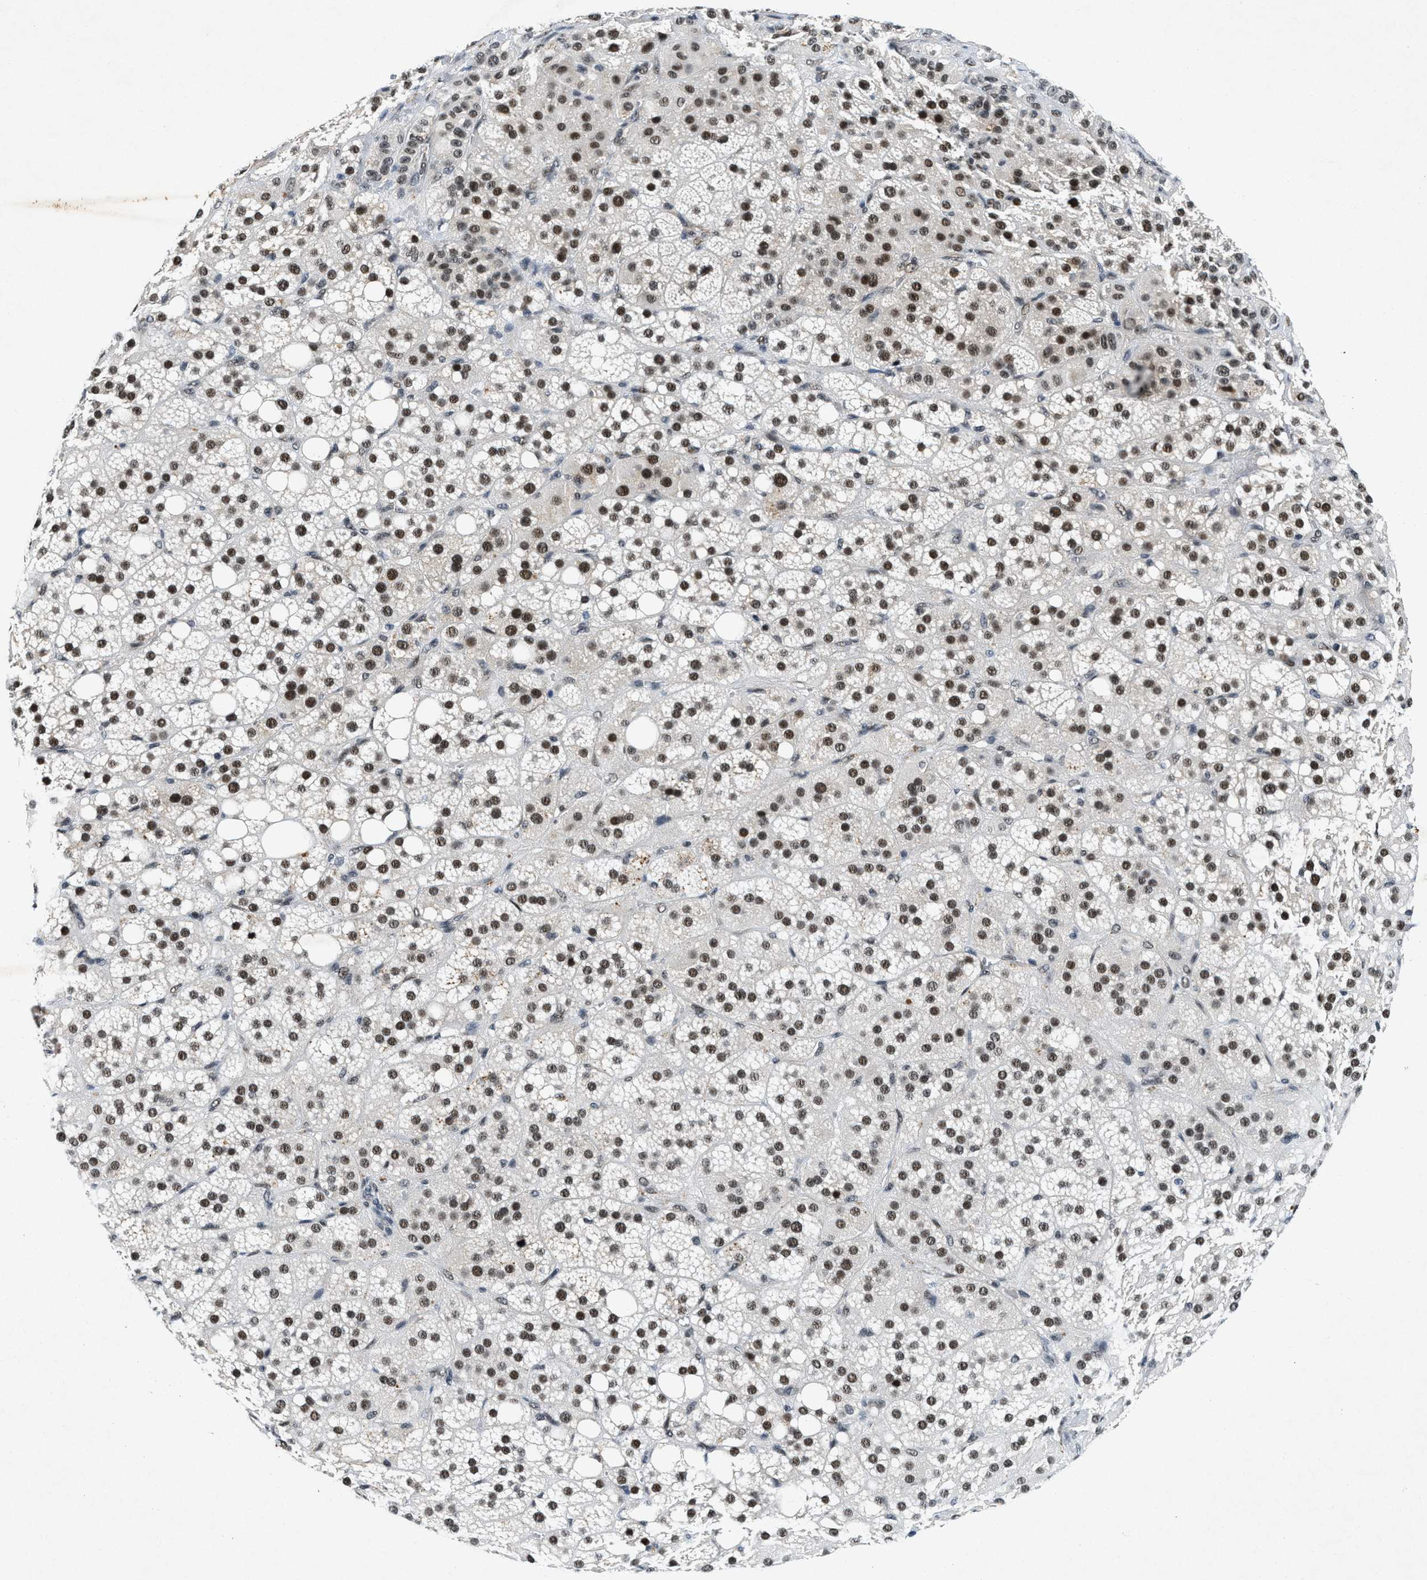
{"staining": {"intensity": "strong", "quantity": ">75%", "location": "nuclear"}, "tissue": "adrenal gland", "cell_type": "Glandular cells", "image_type": "normal", "snomed": [{"axis": "morphology", "description": "Normal tissue, NOS"}, {"axis": "topography", "description": "Adrenal gland"}], "caption": "The histopathology image exhibits staining of normal adrenal gland, revealing strong nuclear protein positivity (brown color) within glandular cells.", "gene": "NCOA1", "patient": {"sex": "female", "age": 59}}